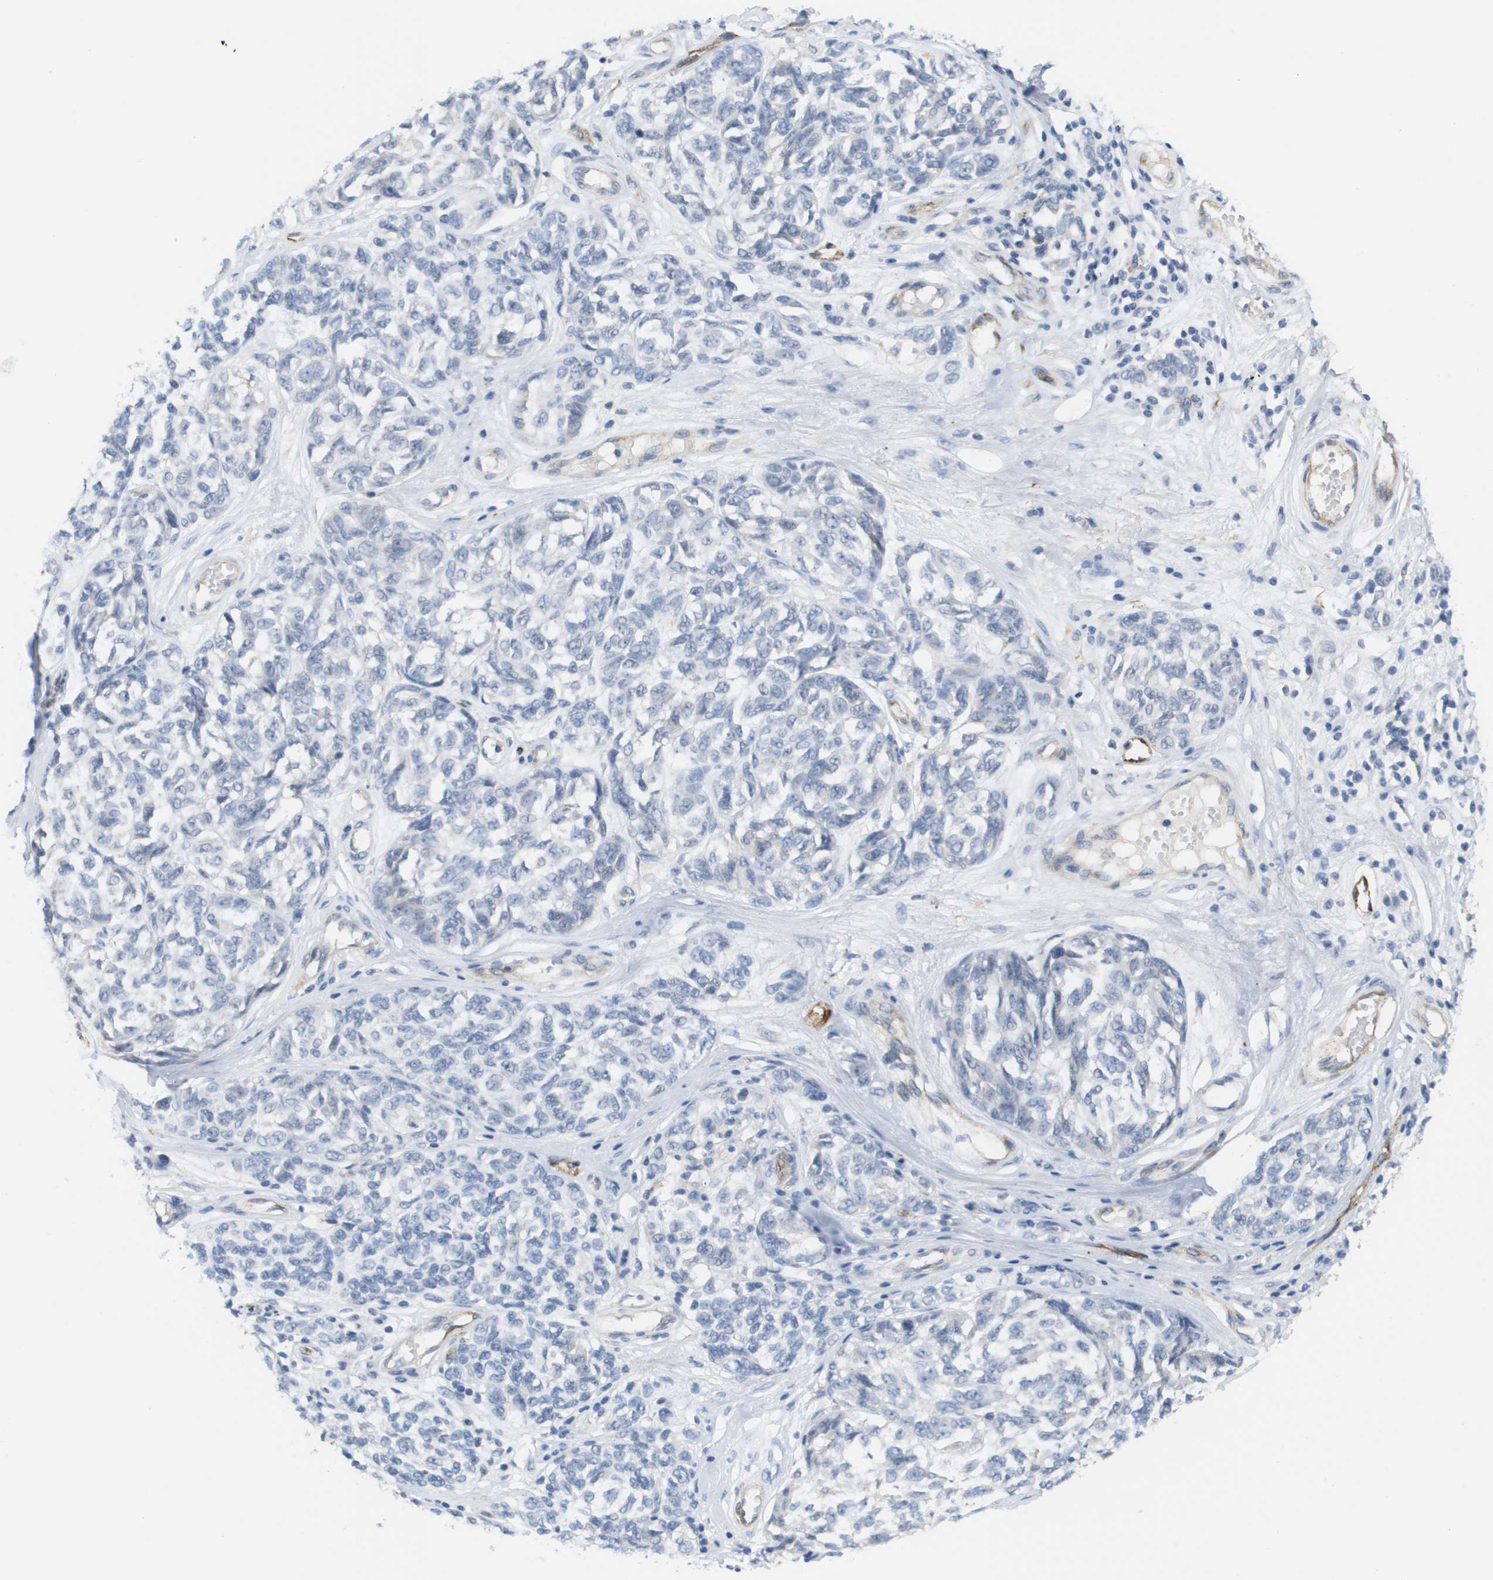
{"staining": {"intensity": "negative", "quantity": "none", "location": "none"}, "tissue": "melanoma", "cell_type": "Tumor cells", "image_type": "cancer", "snomed": [{"axis": "morphology", "description": "Malignant melanoma, NOS"}, {"axis": "topography", "description": "Skin"}], "caption": "This is an immunohistochemistry (IHC) histopathology image of human melanoma. There is no expression in tumor cells.", "gene": "ANGPT2", "patient": {"sex": "female", "age": 64}}